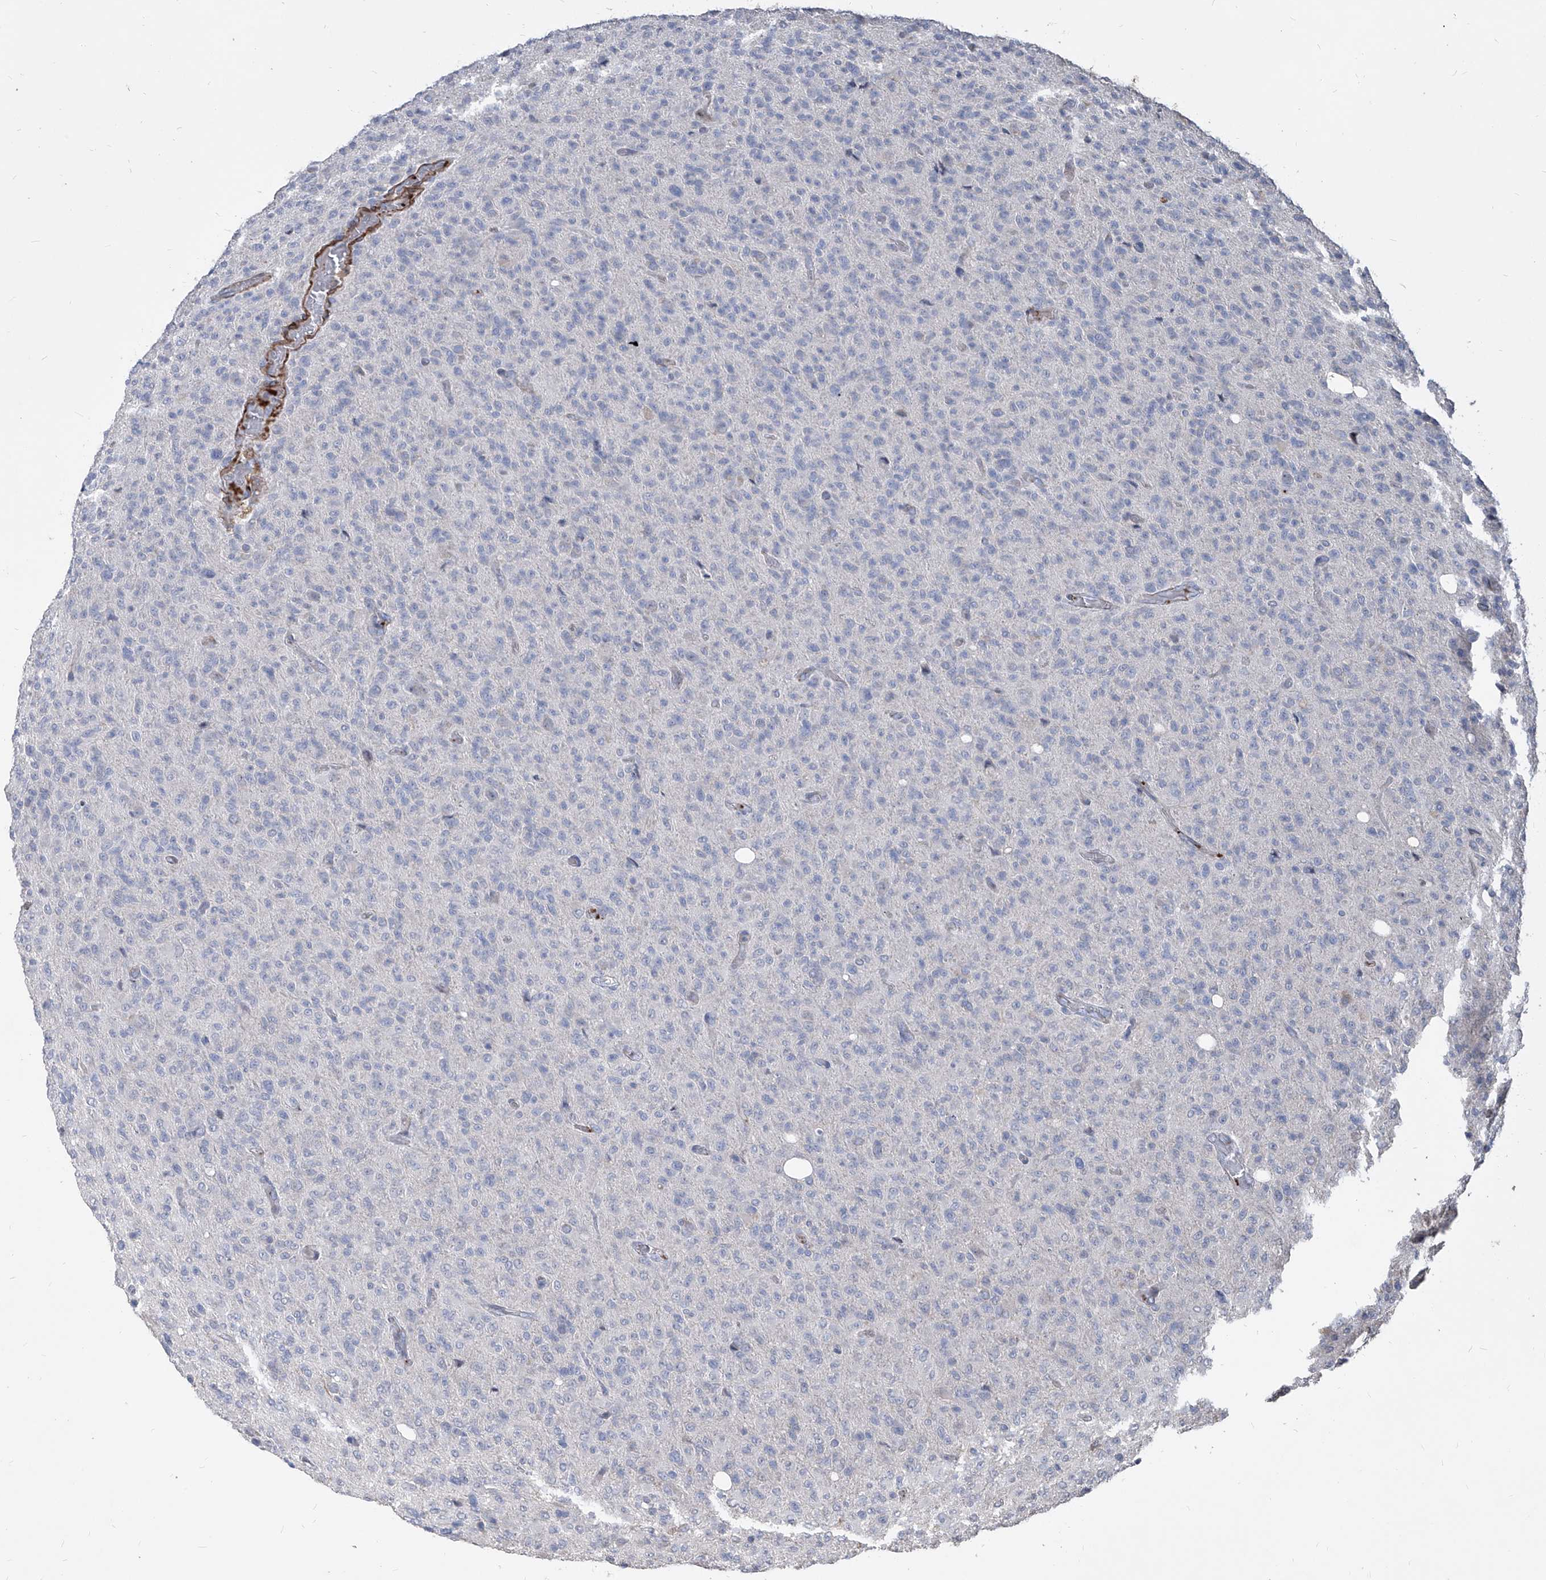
{"staining": {"intensity": "negative", "quantity": "none", "location": "none"}, "tissue": "glioma", "cell_type": "Tumor cells", "image_type": "cancer", "snomed": [{"axis": "morphology", "description": "Glioma, malignant, High grade"}, {"axis": "topography", "description": "Brain"}], "caption": "This image is of glioma stained with immunohistochemistry (IHC) to label a protein in brown with the nuclei are counter-stained blue. There is no positivity in tumor cells.", "gene": "FAM83B", "patient": {"sex": "female", "age": 57}}